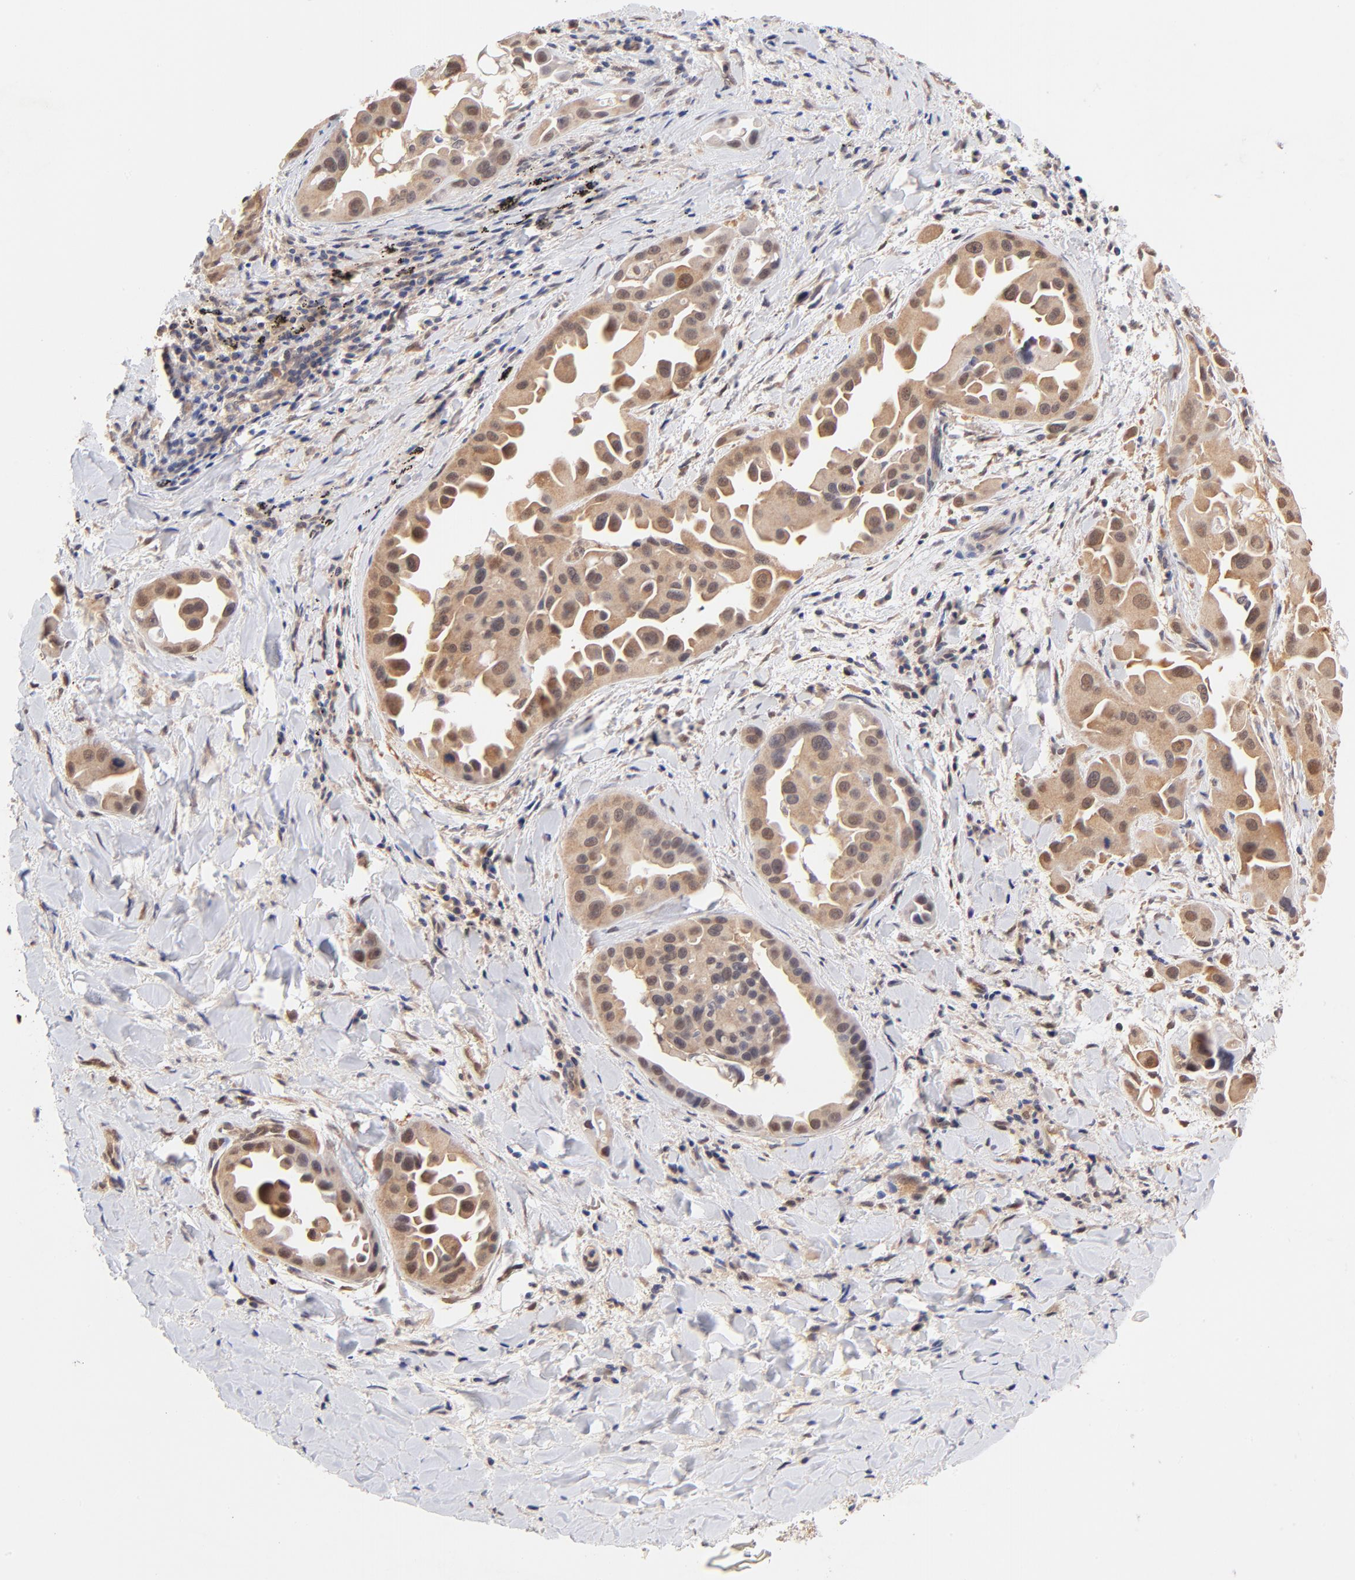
{"staining": {"intensity": "moderate", "quantity": "25%-75%", "location": "cytoplasmic/membranous"}, "tissue": "lung cancer", "cell_type": "Tumor cells", "image_type": "cancer", "snomed": [{"axis": "morphology", "description": "Normal tissue, NOS"}, {"axis": "morphology", "description": "Adenocarcinoma, NOS"}, {"axis": "topography", "description": "Bronchus"}], "caption": "This is an image of immunohistochemistry (IHC) staining of lung adenocarcinoma, which shows moderate staining in the cytoplasmic/membranous of tumor cells.", "gene": "TXNL1", "patient": {"sex": "male", "age": 68}}